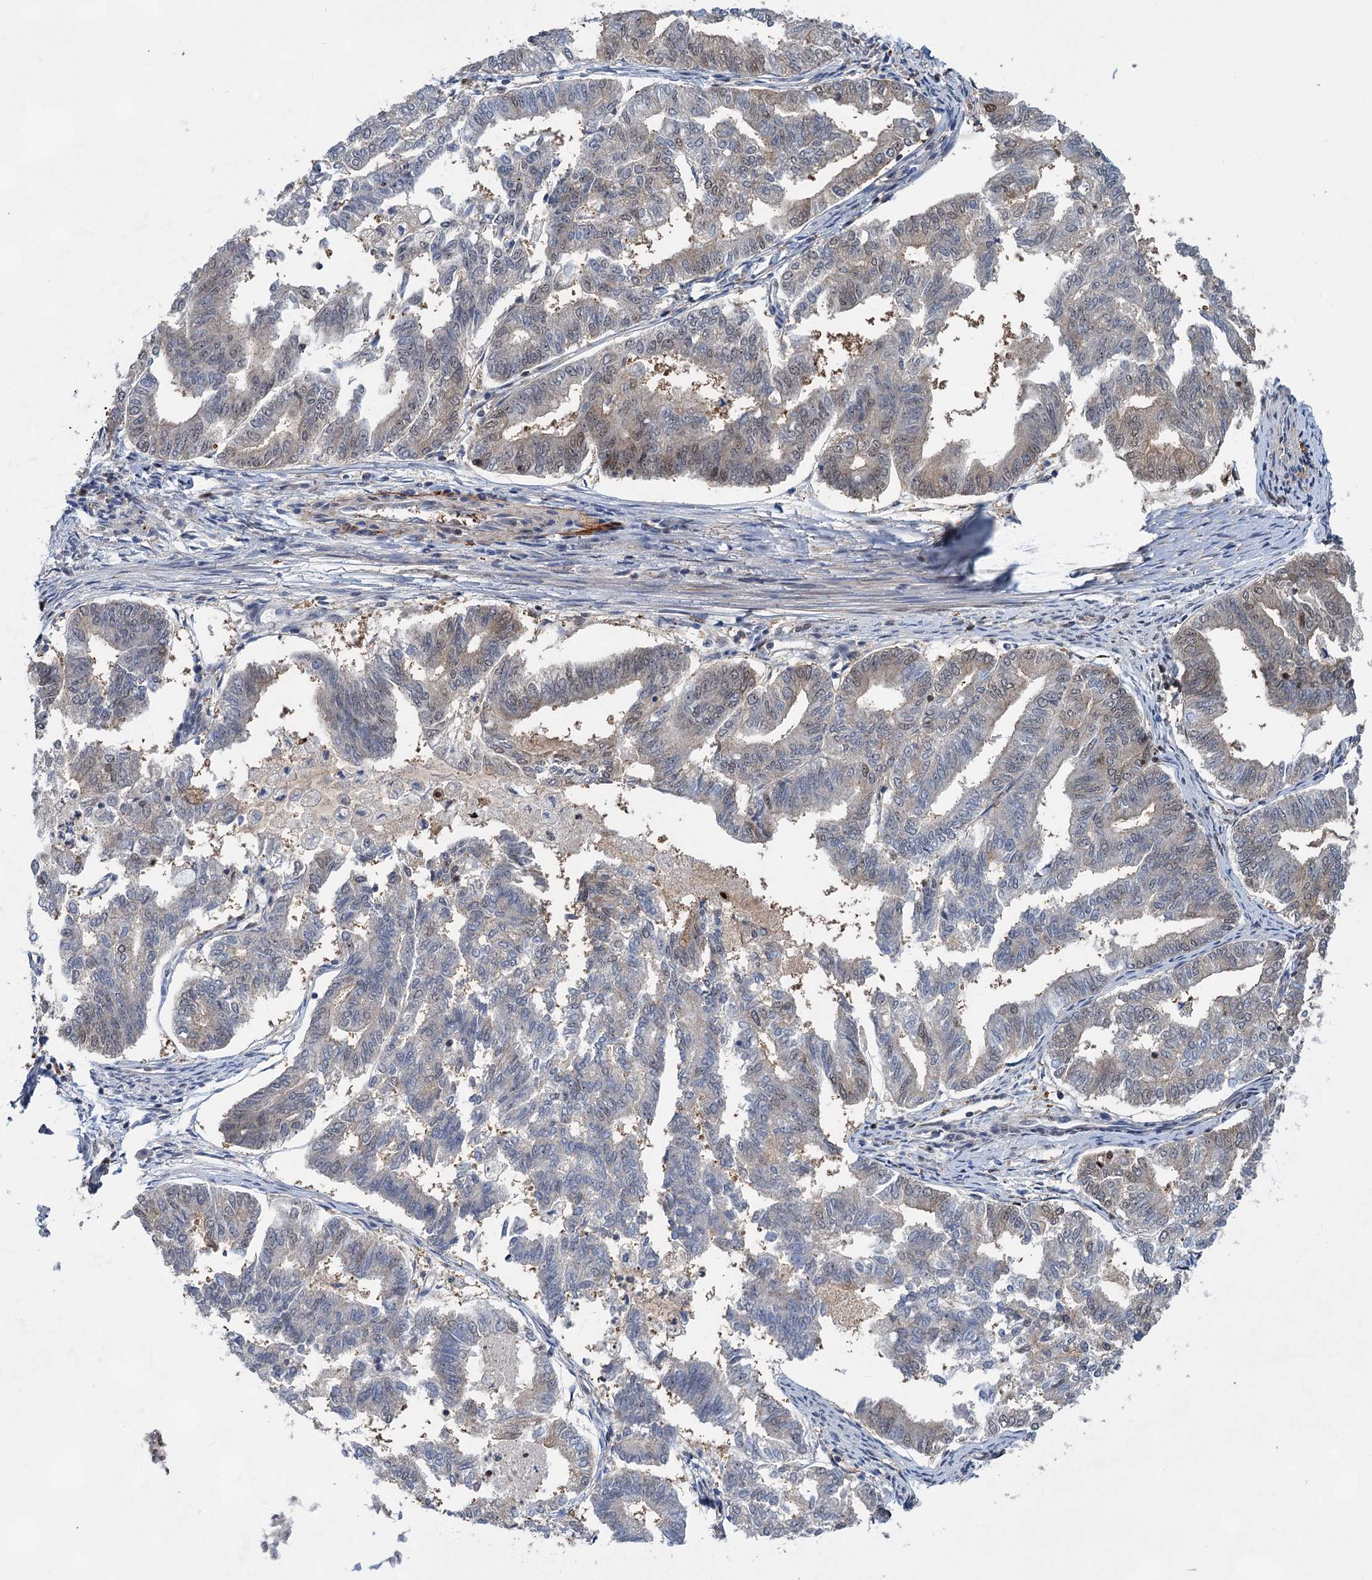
{"staining": {"intensity": "weak", "quantity": "<25%", "location": "cytoplasmic/membranous,nuclear"}, "tissue": "endometrial cancer", "cell_type": "Tumor cells", "image_type": "cancer", "snomed": [{"axis": "morphology", "description": "Adenocarcinoma, NOS"}, {"axis": "topography", "description": "Endometrium"}], "caption": "Endometrial cancer was stained to show a protein in brown. There is no significant staining in tumor cells.", "gene": "GPBP1", "patient": {"sex": "female", "age": 79}}